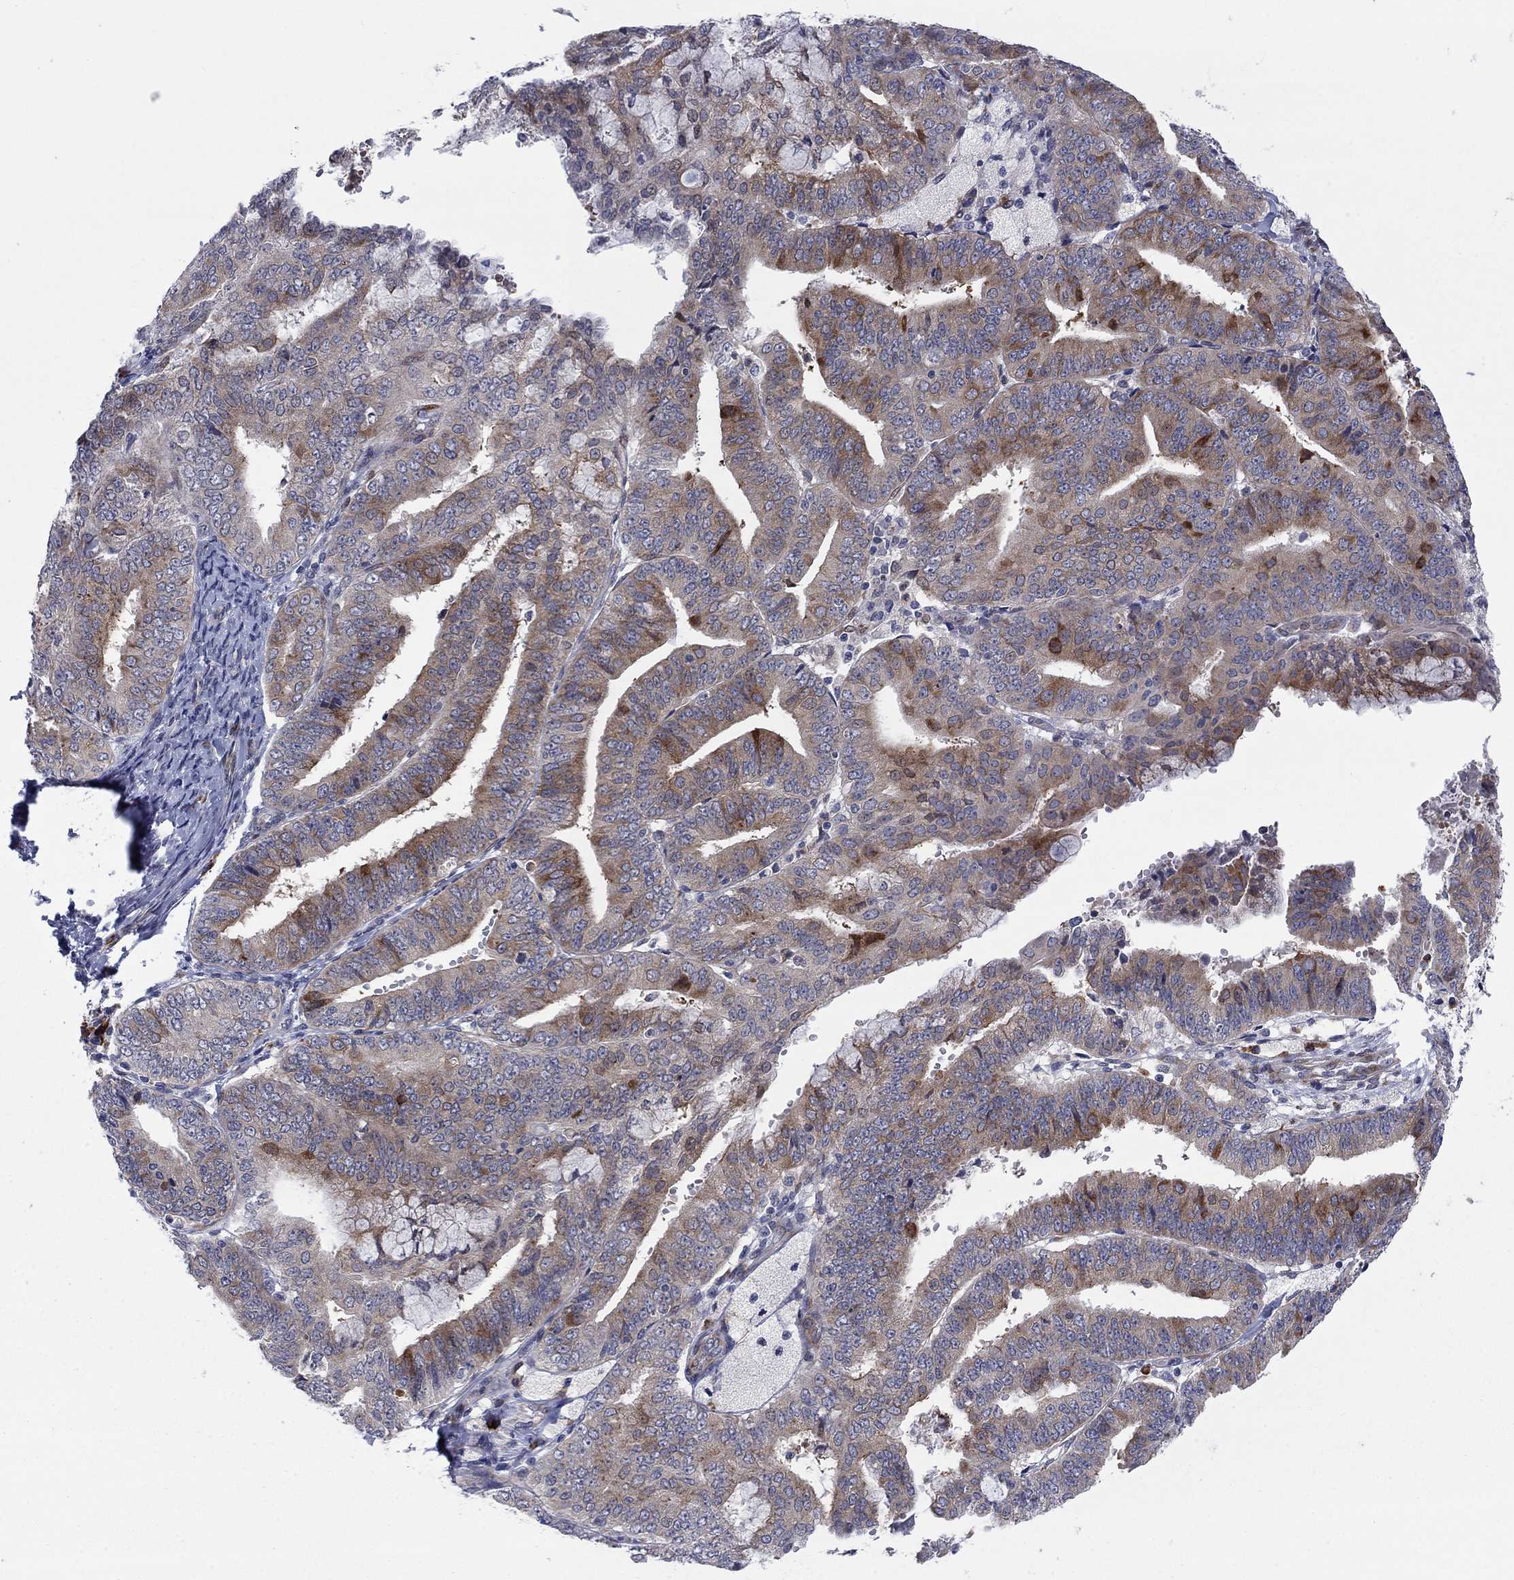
{"staining": {"intensity": "moderate", "quantity": "25%-75%", "location": "cytoplasmic/membranous"}, "tissue": "endometrial cancer", "cell_type": "Tumor cells", "image_type": "cancer", "snomed": [{"axis": "morphology", "description": "Adenocarcinoma, NOS"}, {"axis": "topography", "description": "Endometrium"}], "caption": "DAB immunohistochemical staining of human adenocarcinoma (endometrial) reveals moderate cytoplasmic/membranous protein staining in about 25%-75% of tumor cells.", "gene": "TTC21B", "patient": {"sex": "female", "age": 63}}